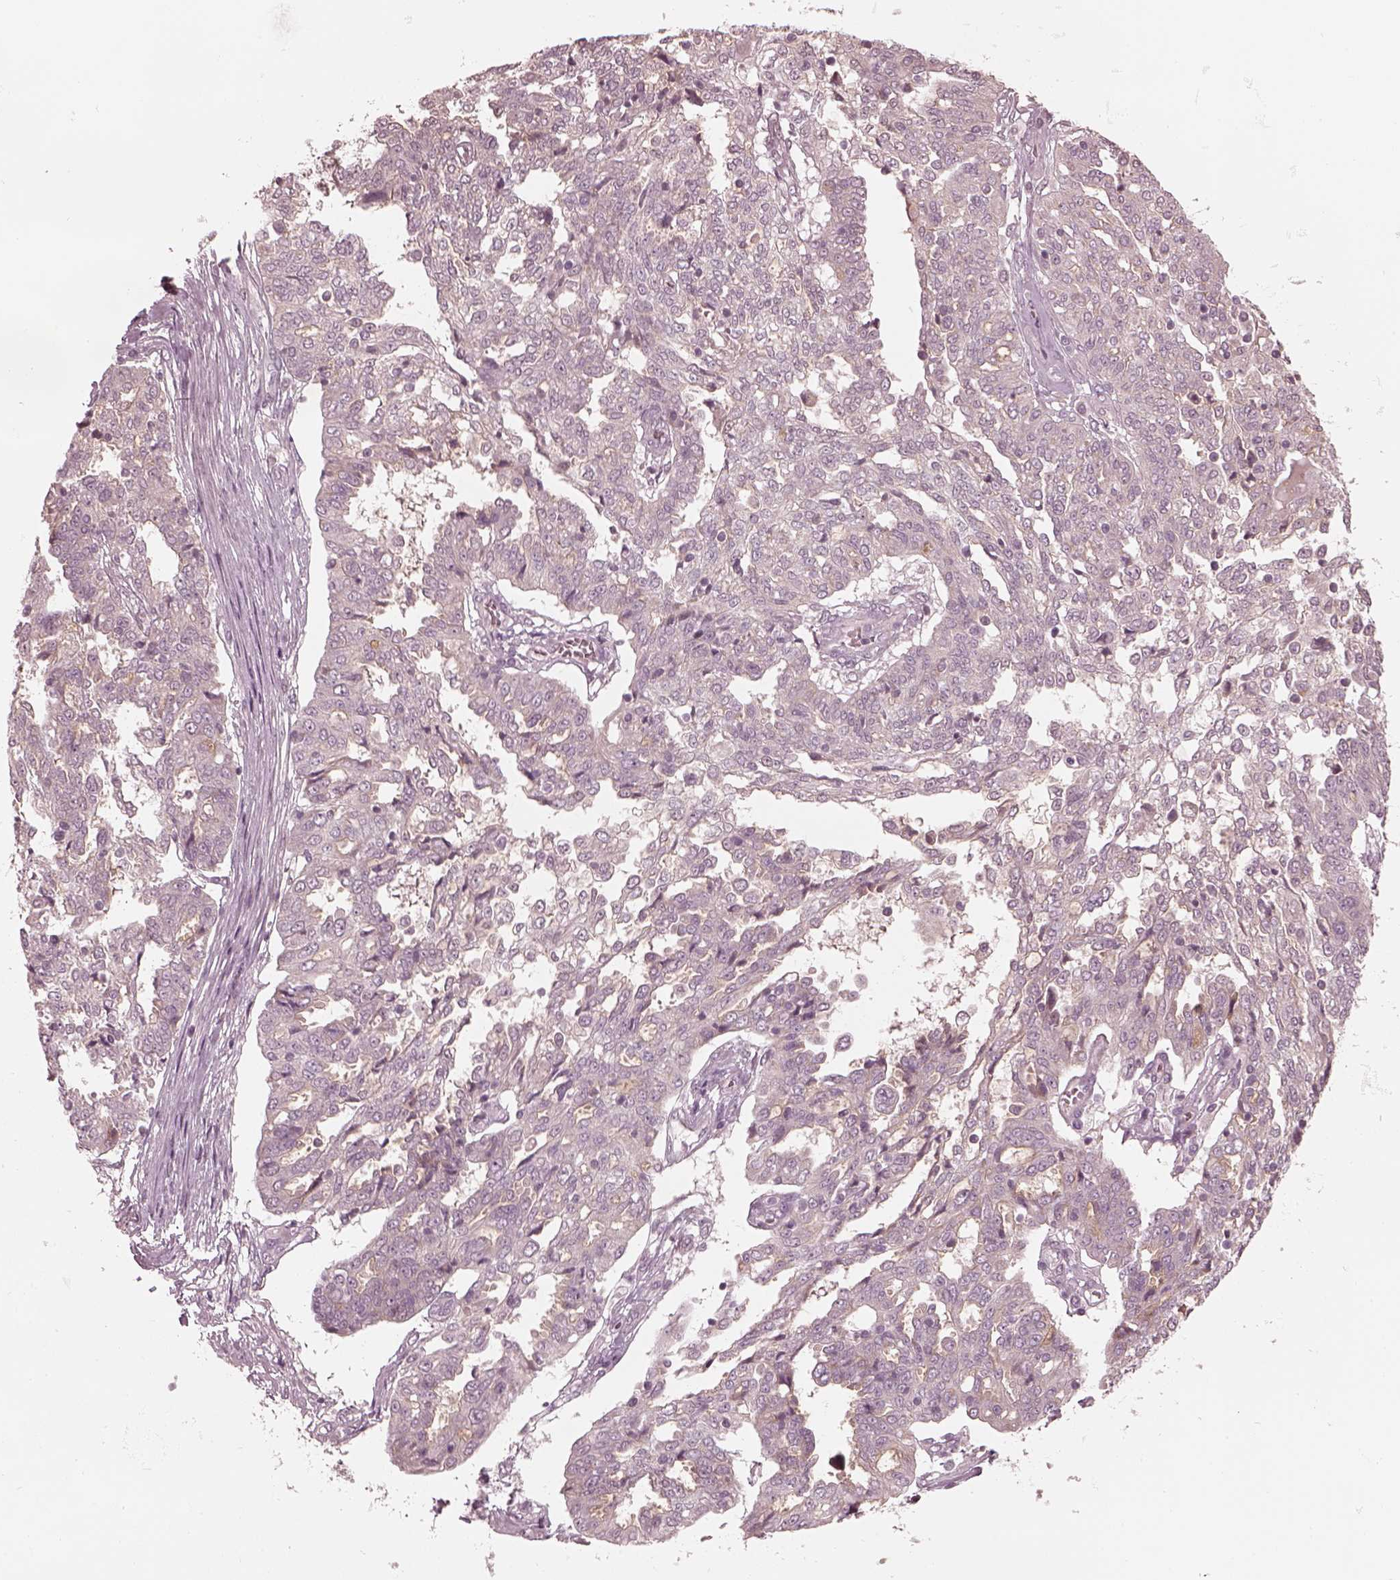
{"staining": {"intensity": "negative", "quantity": "none", "location": "none"}, "tissue": "ovarian cancer", "cell_type": "Tumor cells", "image_type": "cancer", "snomed": [{"axis": "morphology", "description": "Cystadenocarcinoma, serous, NOS"}, {"axis": "topography", "description": "Ovary"}], "caption": "The IHC image has no significant staining in tumor cells of ovarian cancer tissue.", "gene": "IQCB1", "patient": {"sex": "female", "age": 67}}